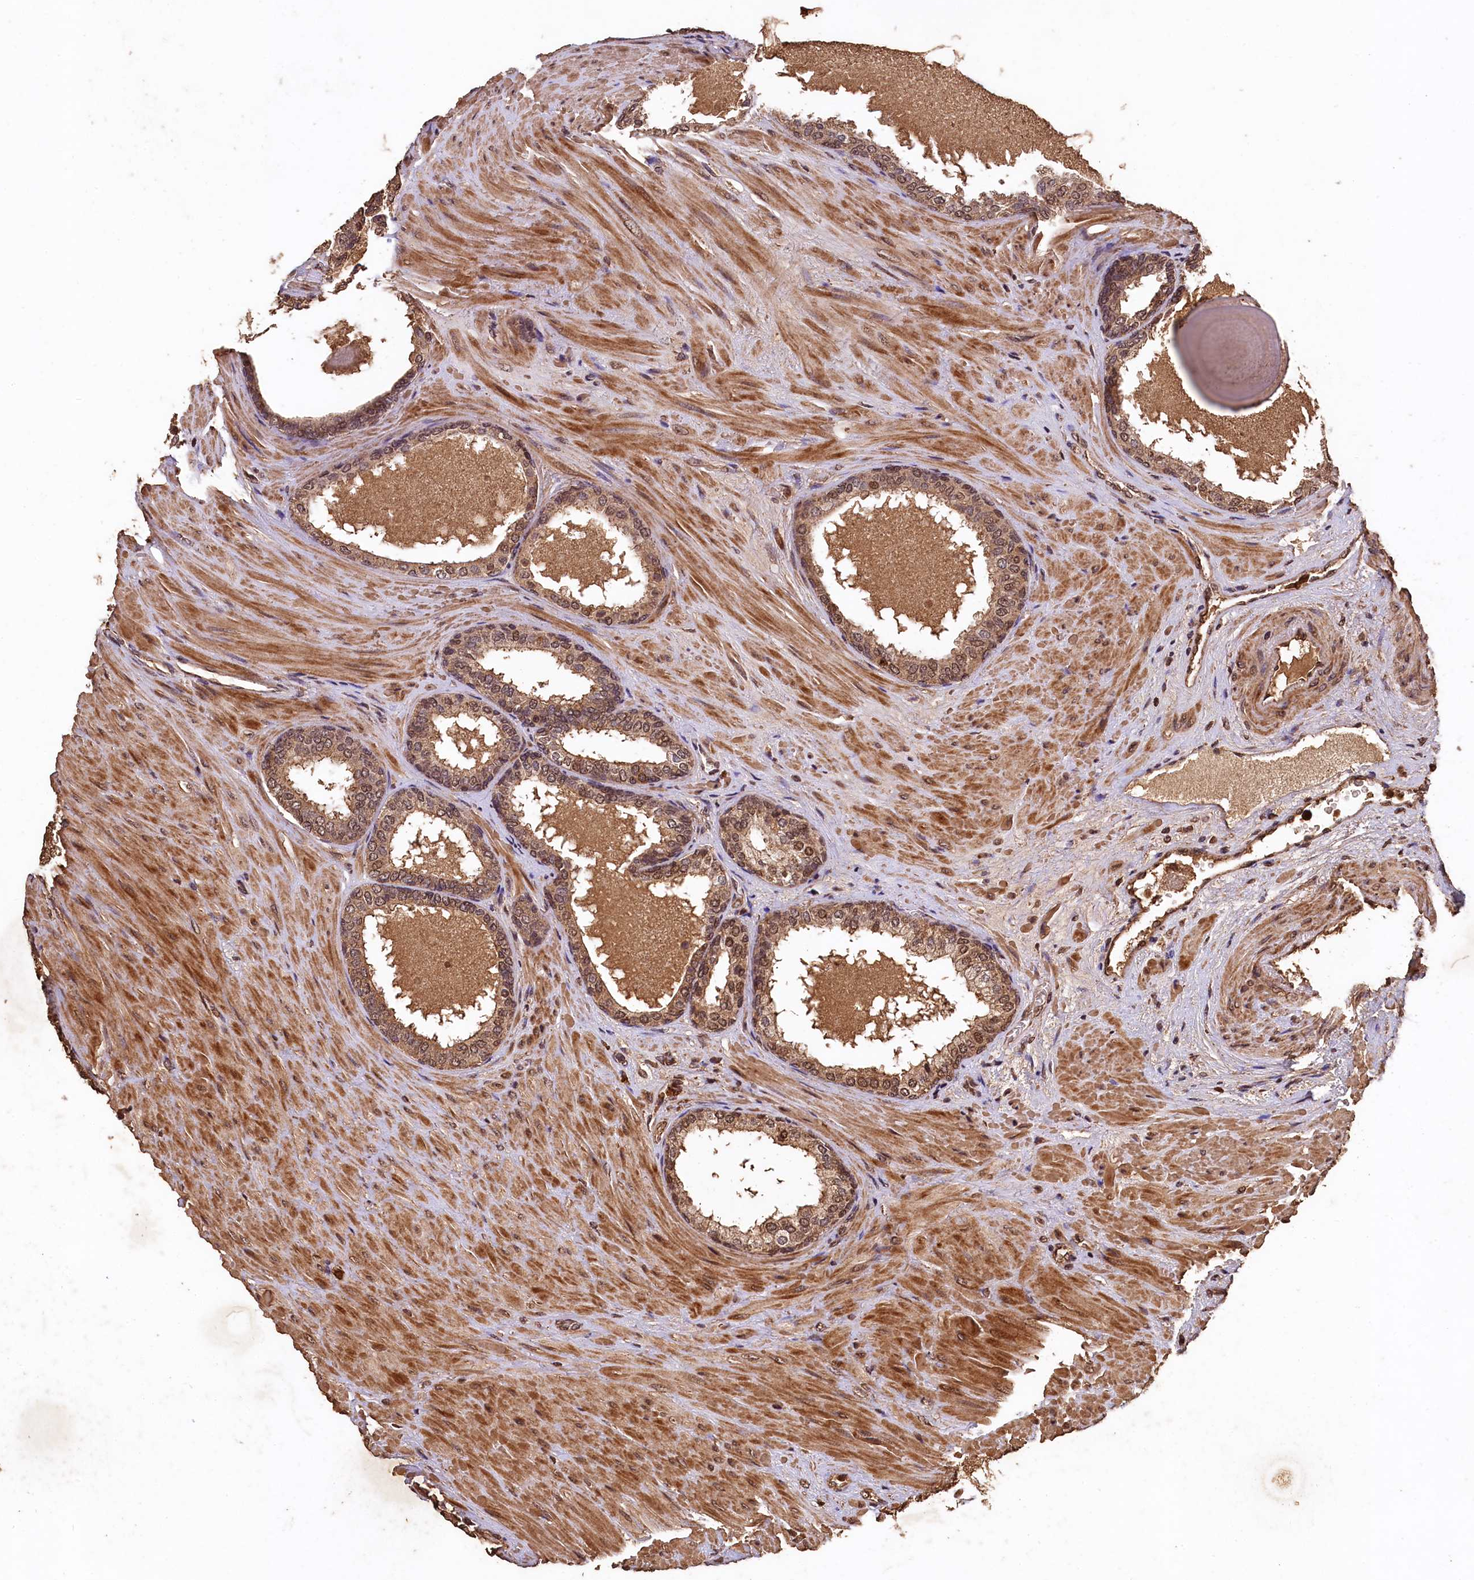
{"staining": {"intensity": "moderate", "quantity": ">75%", "location": "cytoplasmic/membranous,nuclear"}, "tissue": "prostate cancer", "cell_type": "Tumor cells", "image_type": "cancer", "snomed": [{"axis": "morphology", "description": "Adenocarcinoma, High grade"}, {"axis": "topography", "description": "Prostate"}], "caption": "Brown immunohistochemical staining in prostate cancer (high-grade adenocarcinoma) reveals moderate cytoplasmic/membranous and nuclear staining in about >75% of tumor cells.", "gene": "CEP57L1", "patient": {"sex": "male", "age": 65}}